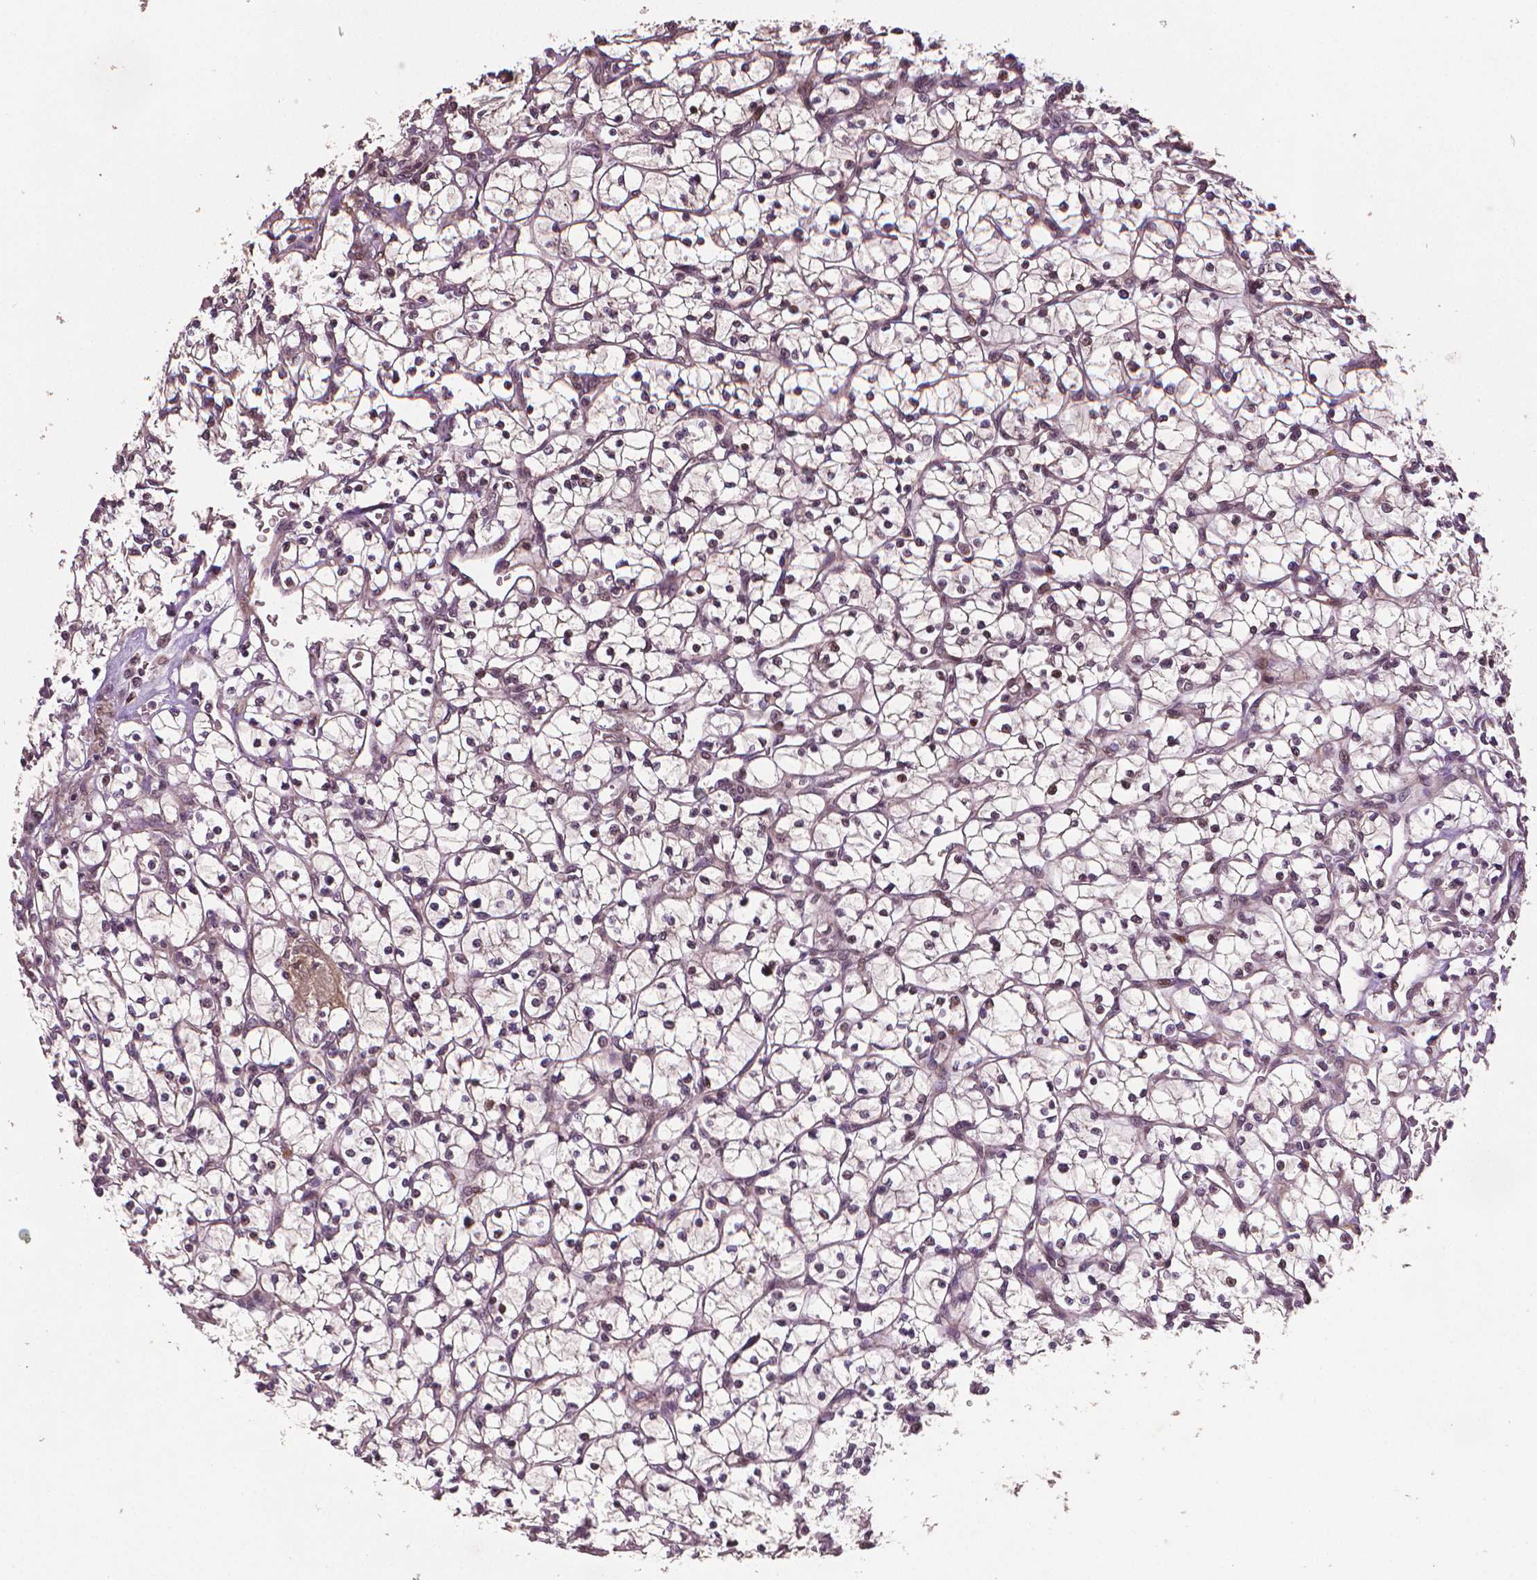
{"staining": {"intensity": "negative", "quantity": "none", "location": "none"}, "tissue": "renal cancer", "cell_type": "Tumor cells", "image_type": "cancer", "snomed": [{"axis": "morphology", "description": "Adenocarcinoma, NOS"}, {"axis": "topography", "description": "Kidney"}], "caption": "IHC of renal cancer shows no positivity in tumor cells.", "gene": "STAT3", "patient": {"sex": "female", "age": 64}}